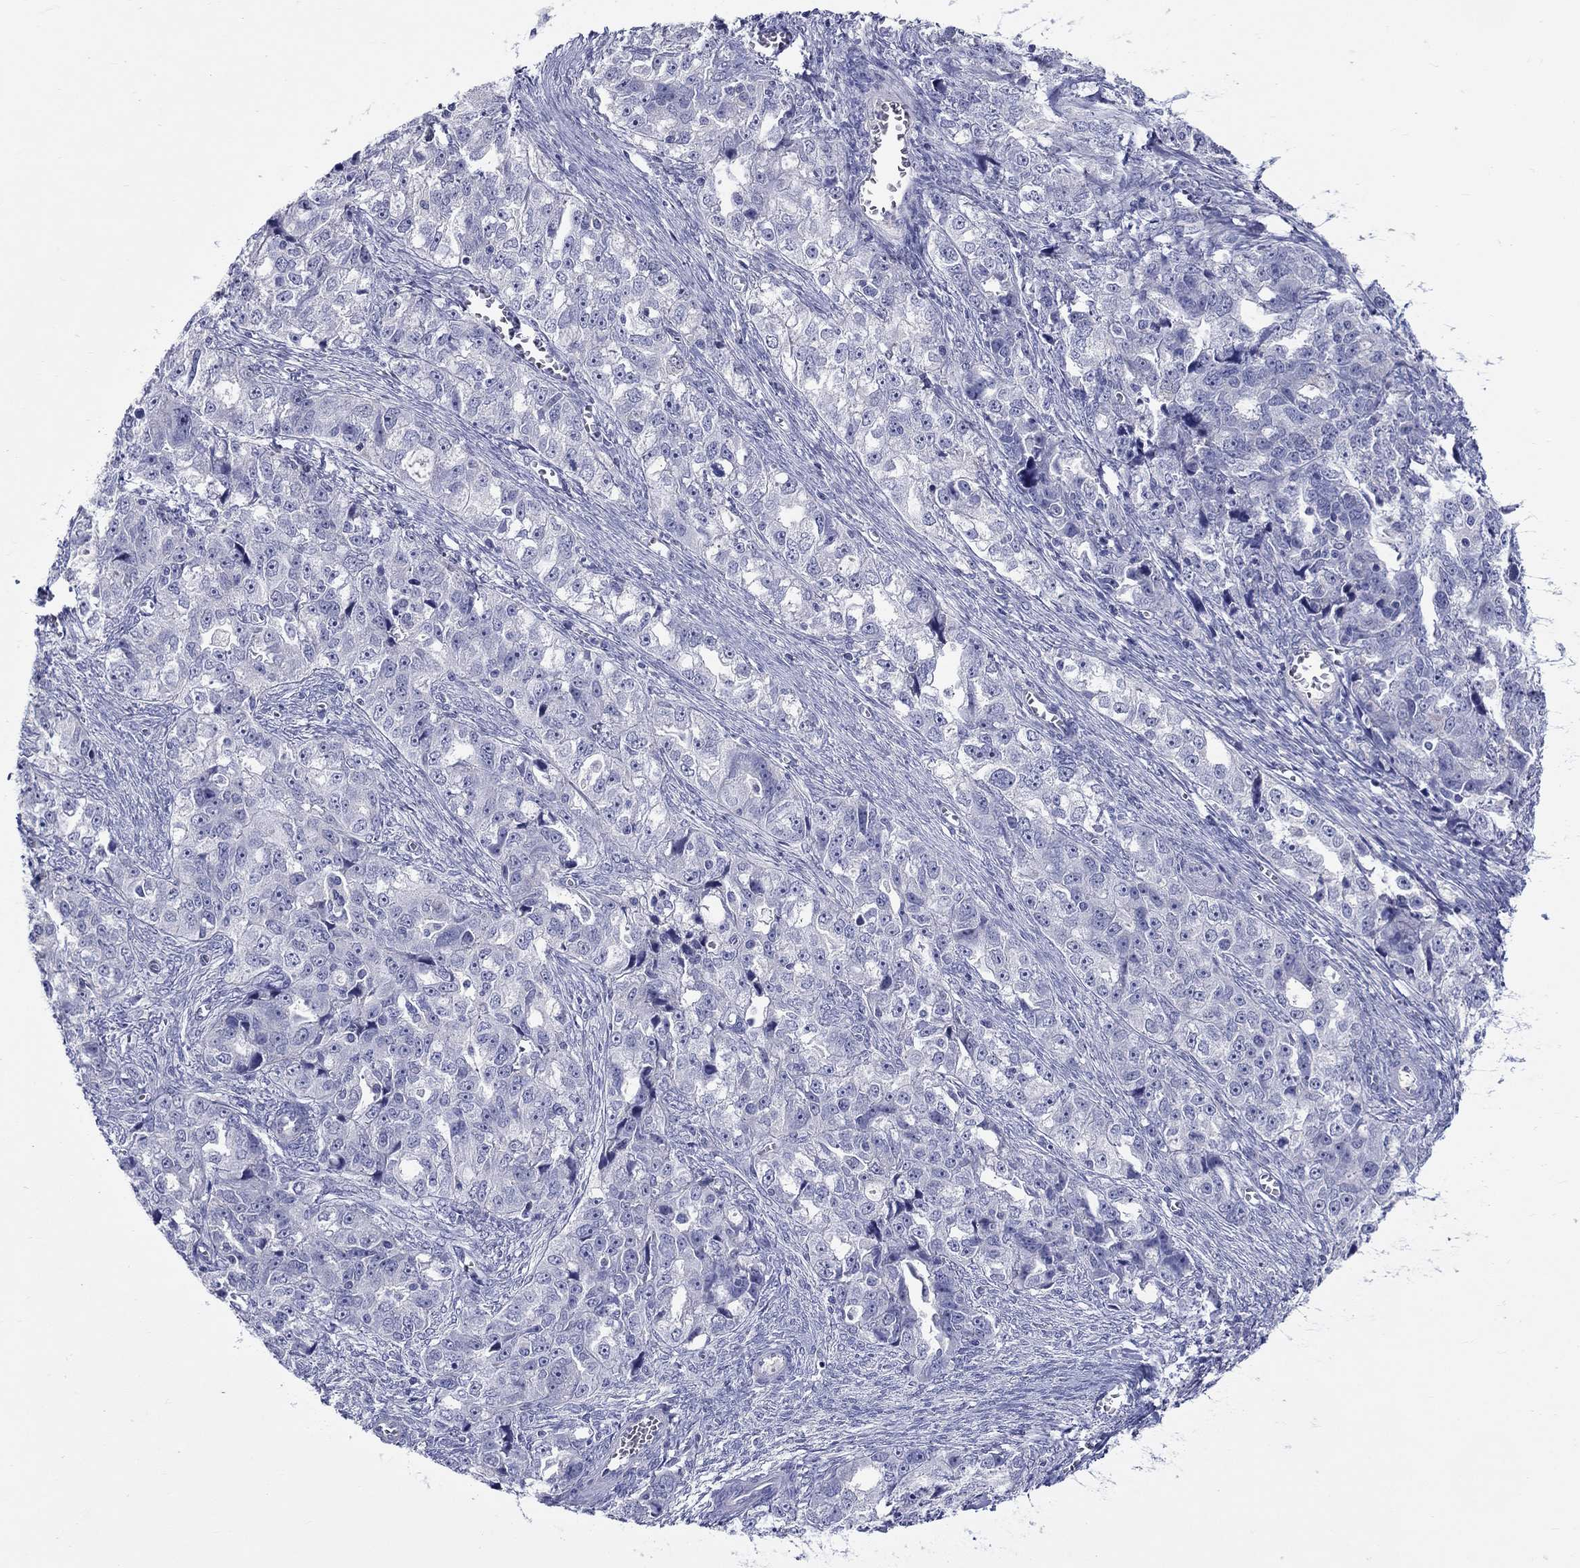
{"staining": {"intensity": "negative", "quantity": "none", "location": "none"}, "tissue": "ovarian cancer", "cell_type": "Tumor cells", "image_type": "cancer", "snomed": [{"axis": "morphology", "description": "Cystadenocarcinoma, serous, NOS"}, {"axis": "topography", "description": "Ovary"}], "caption": "DAB (3,3'-diaminobenzidine) immunohistochemical staining of human ovarian serous cystadenocarcinoma displays no significant positivity in tumor cells. The staining is performed using DAB (3,3'-diaminobenzidine) brown chromogen with nuclei counter-stained in using hematoxylin.", "gene": "SLC30A3", "patient": {"sex": "female", "age": 51}}